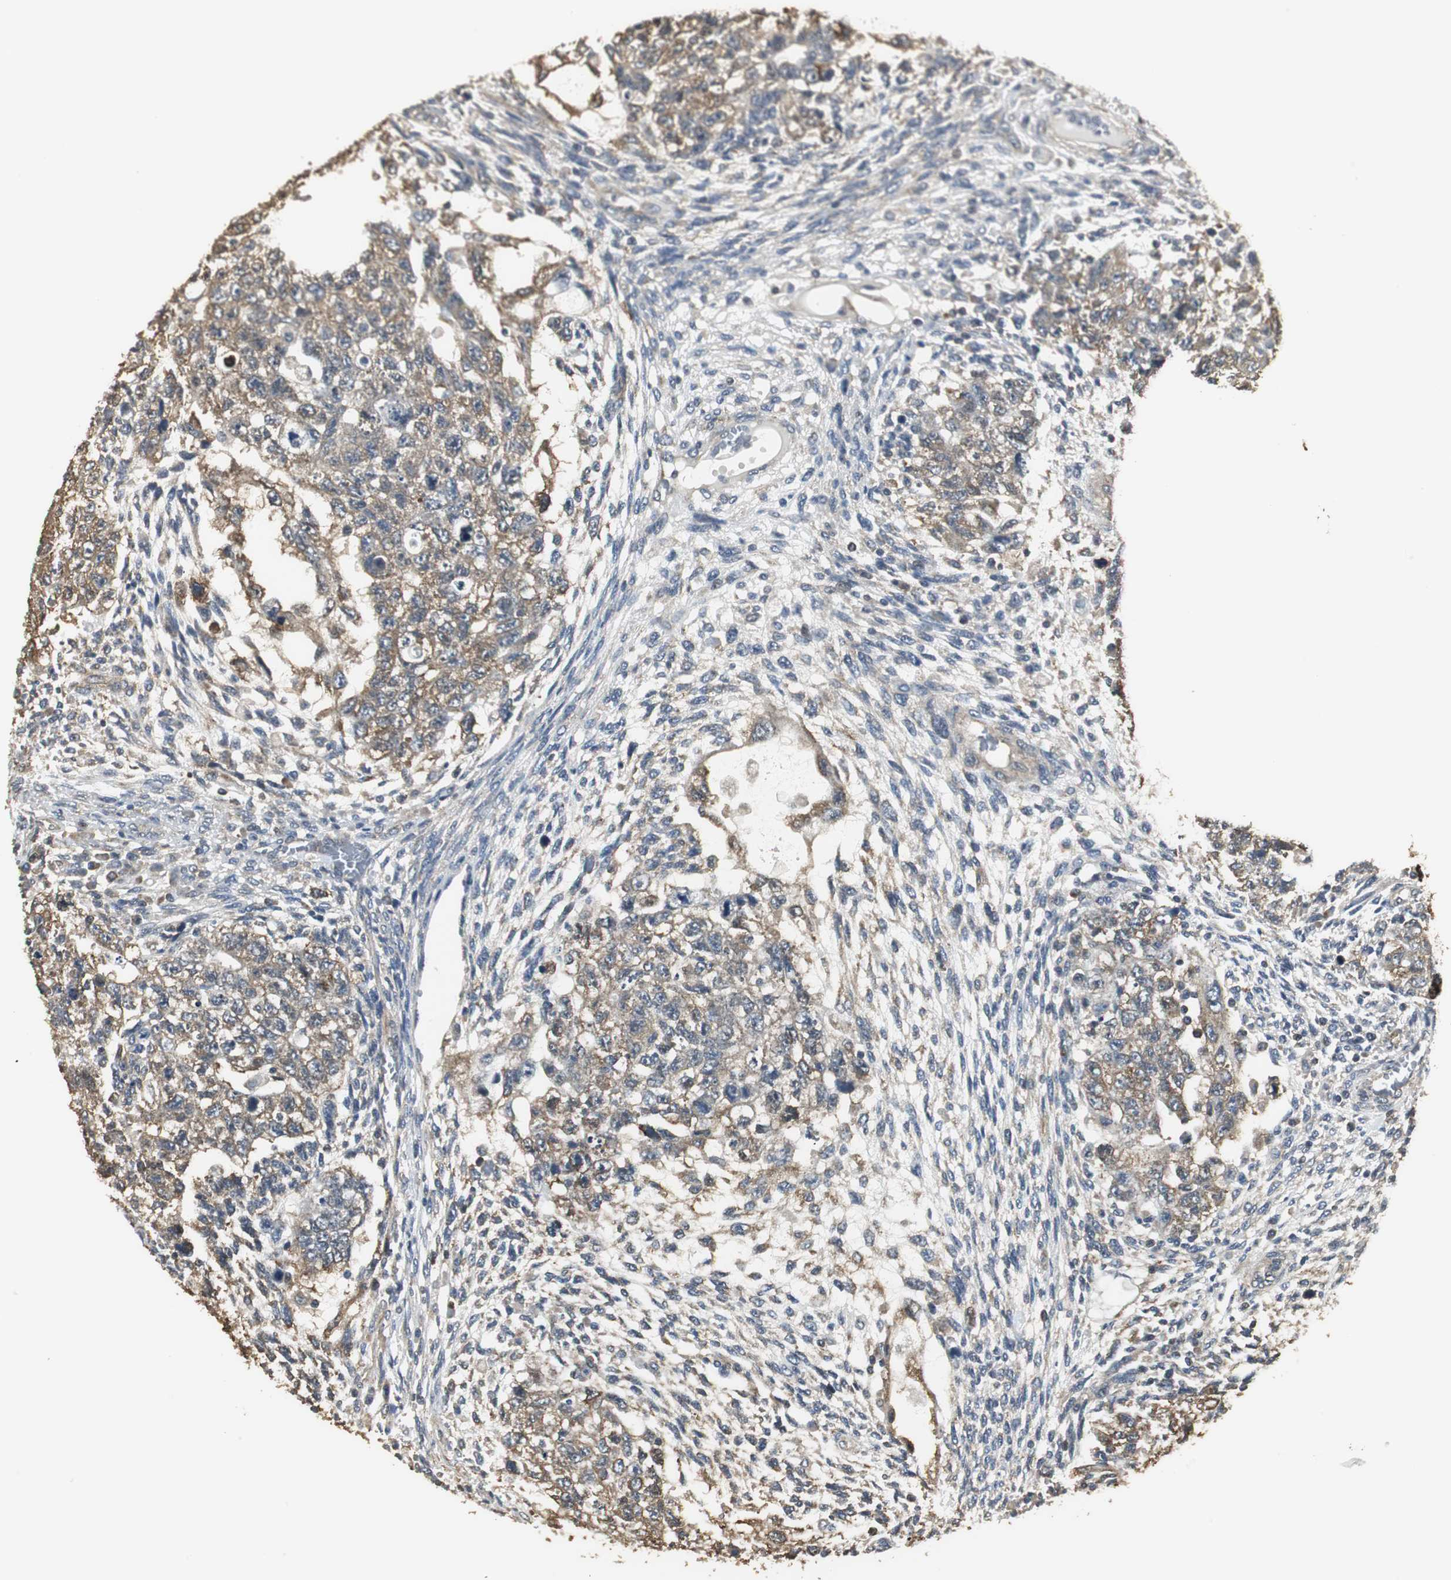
{"staining": {"intensity": "moderate", "quantity": ">75%", "location": "cytoplasmic/membranous"}, "tissue": "testis cancer", "cell_type": "Tumor cells", "image_type": "cancer", "snomed": [{"axis": "morphology", "description": "Normal tissue, NOS"}, {"axis": "morphology", "description": "Carcinoma, Embryonal, NOS"}, {"axis": "topography", "description": "Testis"}], "caption": "Embryonal carcinoma (testis) stained with a protein marker shows moderate staining in tumor cells.", "gene": "CCT5", "patient": {"sex": "male", "age": 36}}